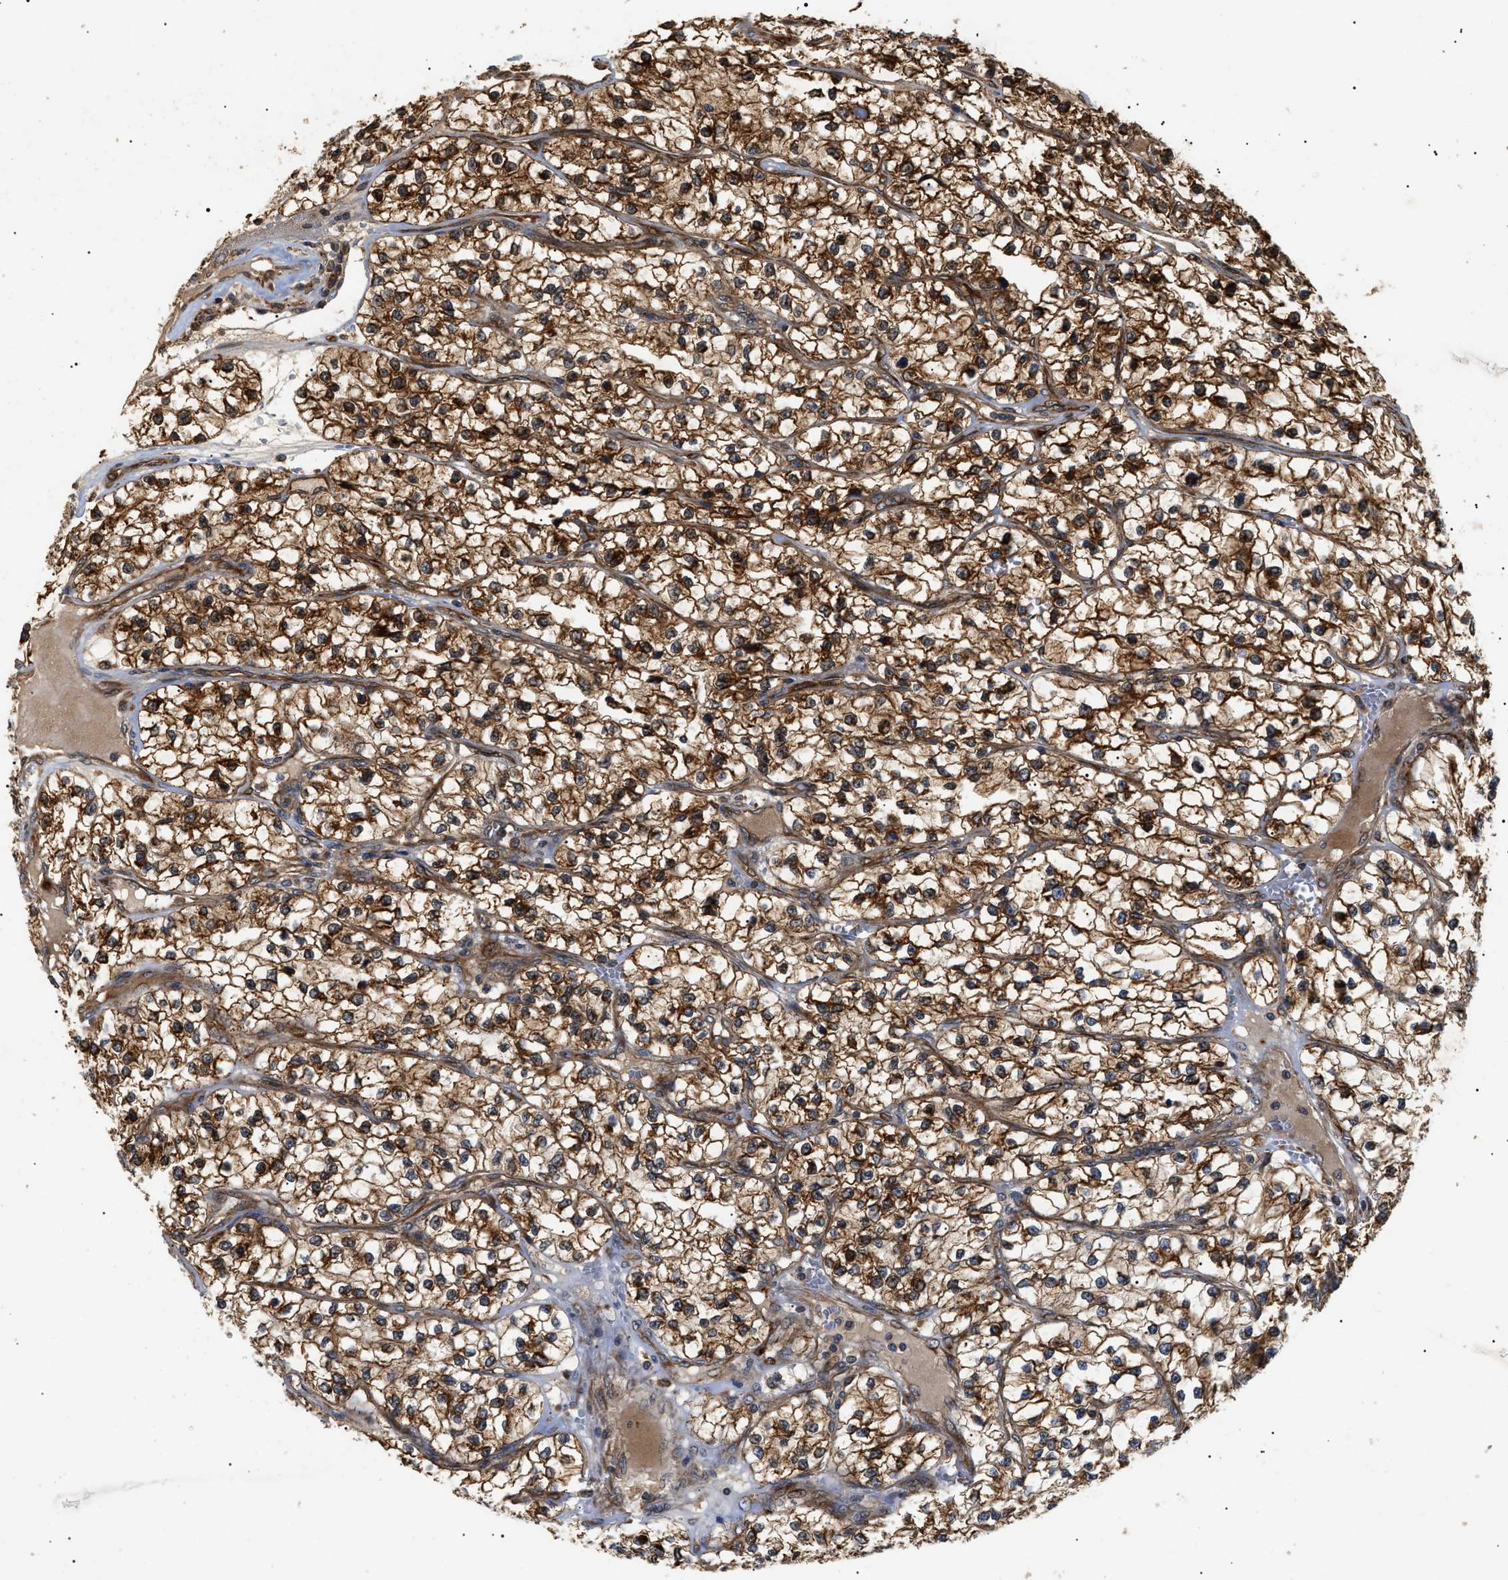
{"staining": {"intensity": "strong", "quantity": ">75%", "location": "cytoplasmic/membranous,nuclear"}, "tissue": "renal cancer", "cell_type": "Tumor cells", "image_type": "cancer", "snomed": [{"axis": "morphology", "description": "Adenocarcinoma, NOS"}, {"axis": "topography", "description": "Kidney"}], "caption": "Strong cytoplasmic/membranous and nuclear positivity is appreciated in approximately >75% of tumor cells in adenocarcinoma (renal).", "gene": "ASTL", "patient": {"sex": "female", "age": 57}}